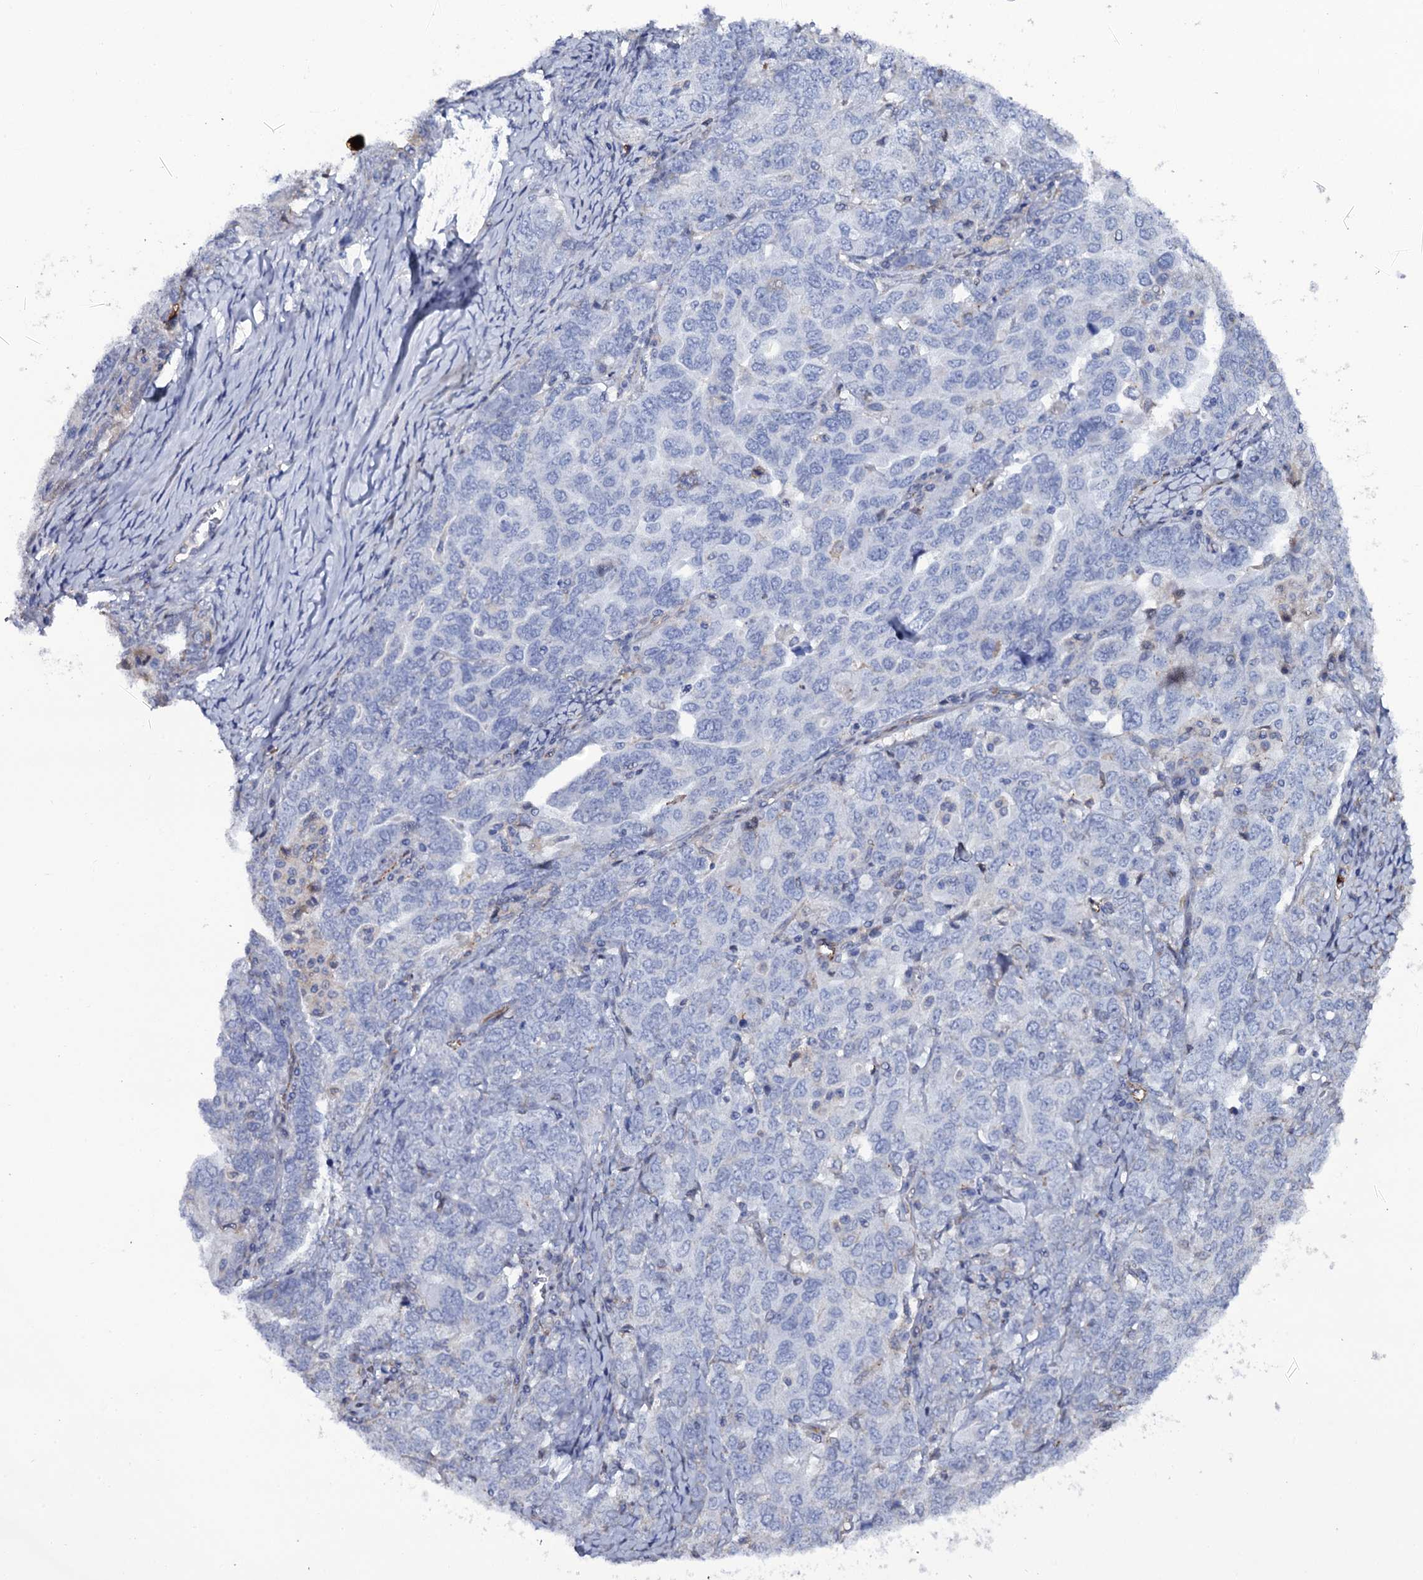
{"staining": {"intensity": "negative", "quantity": "none", "location": "none"}, "tissue": "ovarian cancer", "cell_type": "Tumor cells", "image_type": "cancer", "snomed": [{"axis": "morphology", "description": "Carcinoma, endometroid"}, {"axis": "topography", "description": "Ovary"}], "caption": "Histopathology image shows no protein staining in tumor cells of ovarian cancer tissue.", "gene": "TTC23", "patient": {"sex": "female", "age": 62}}